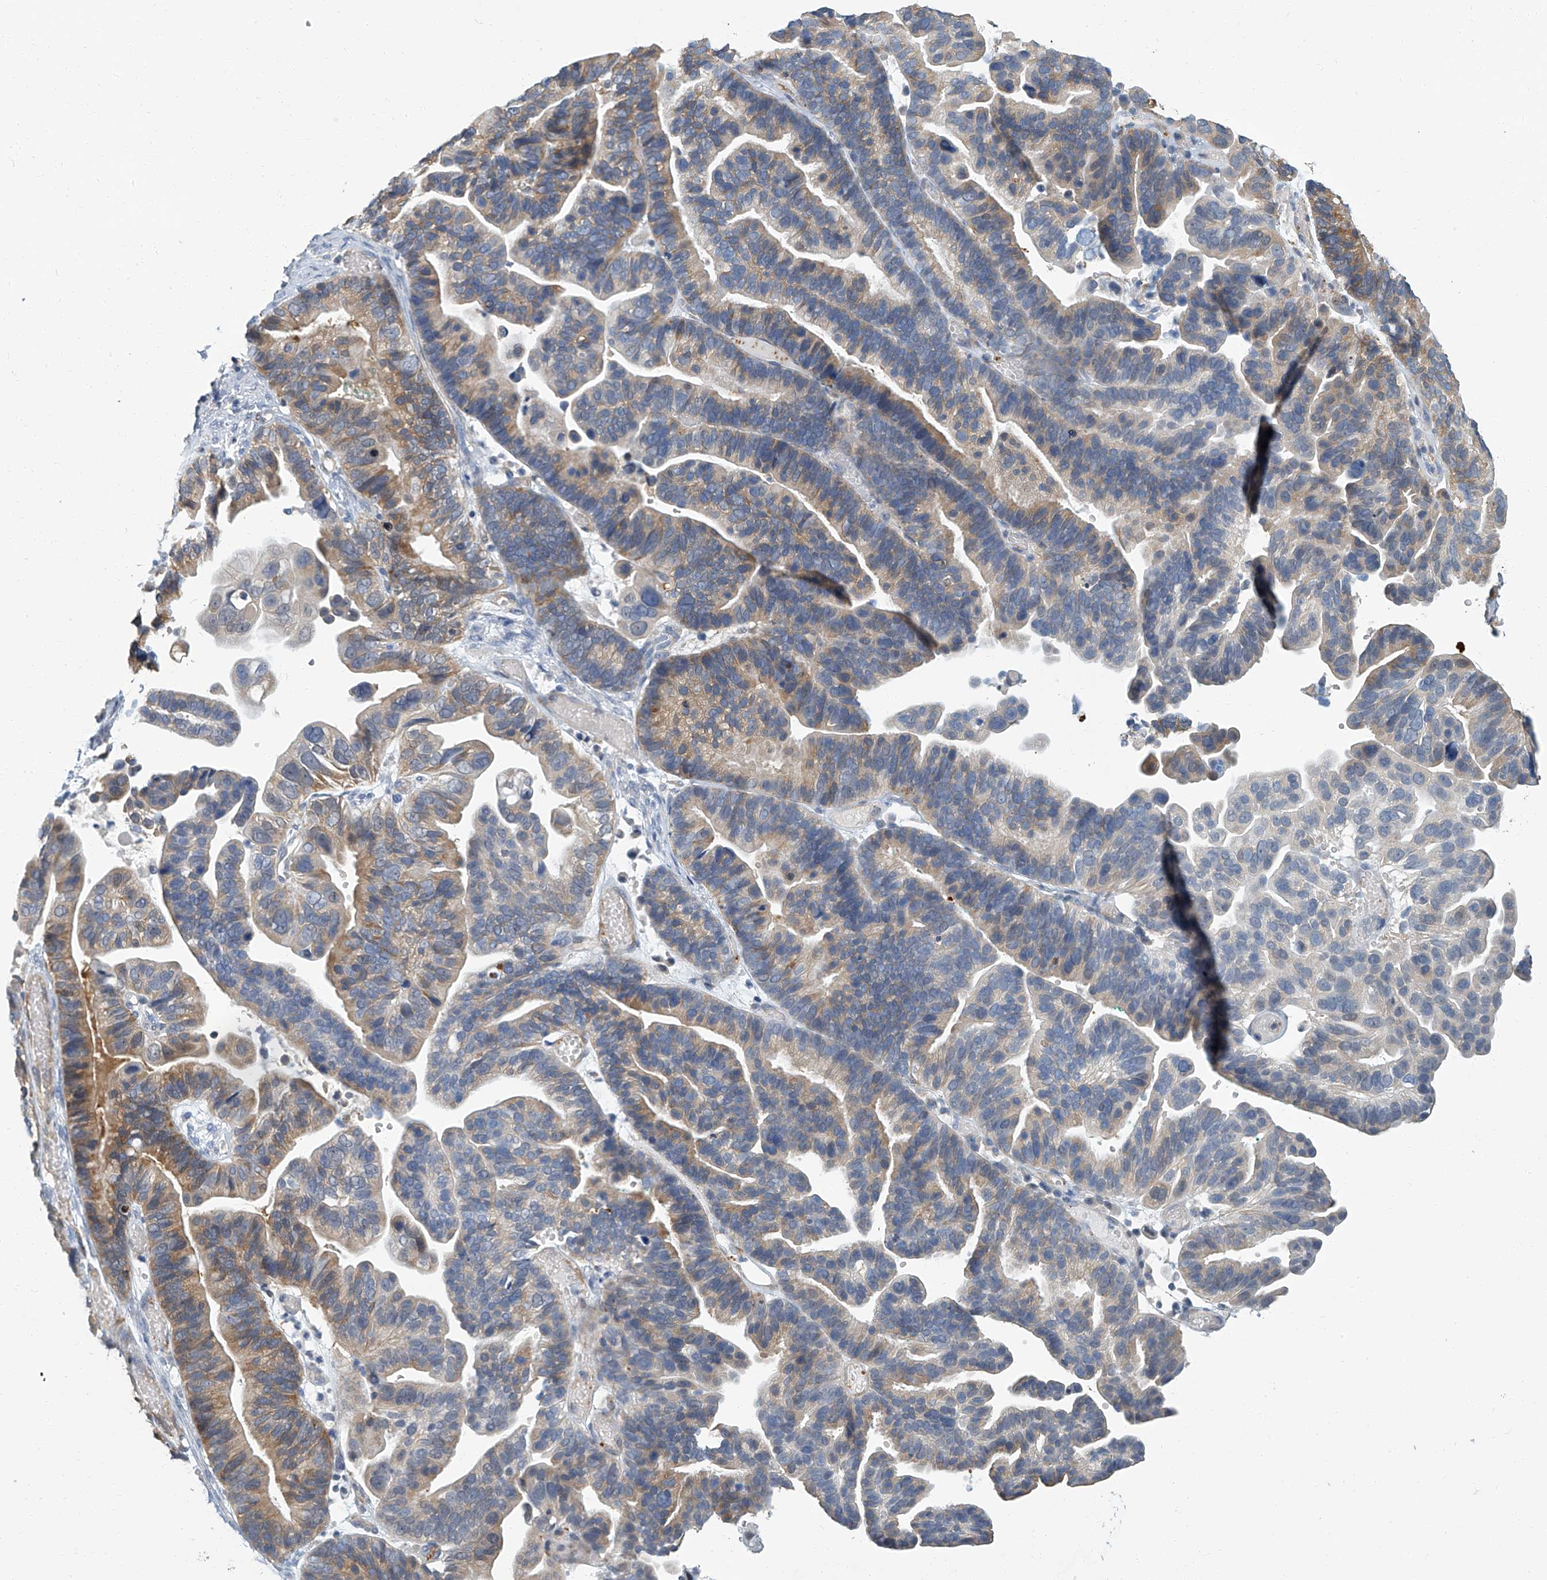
{"staining": {"intensity": "moderate", "quantity": "<25%", "location": "cytoplasmic/membranous"}, "tissue": "ovarian cancer", "cell_type": "Tumor cells", "image_type": "cancer", "snomed": [{"axis": "morphology", "description": "Cystadenocarcinoma, serous, NOS"}, {"axis": "topography", "description": "Ovary"}], "caption": "IHC of ovarian serous cystadenocarcinoma exhibits low levels of moderate cytoplasmic/membranous positivity in approximately <25% of tumor cells.", "gene": "PSMB10", "patient": {"sex": "female", "age": 56}}